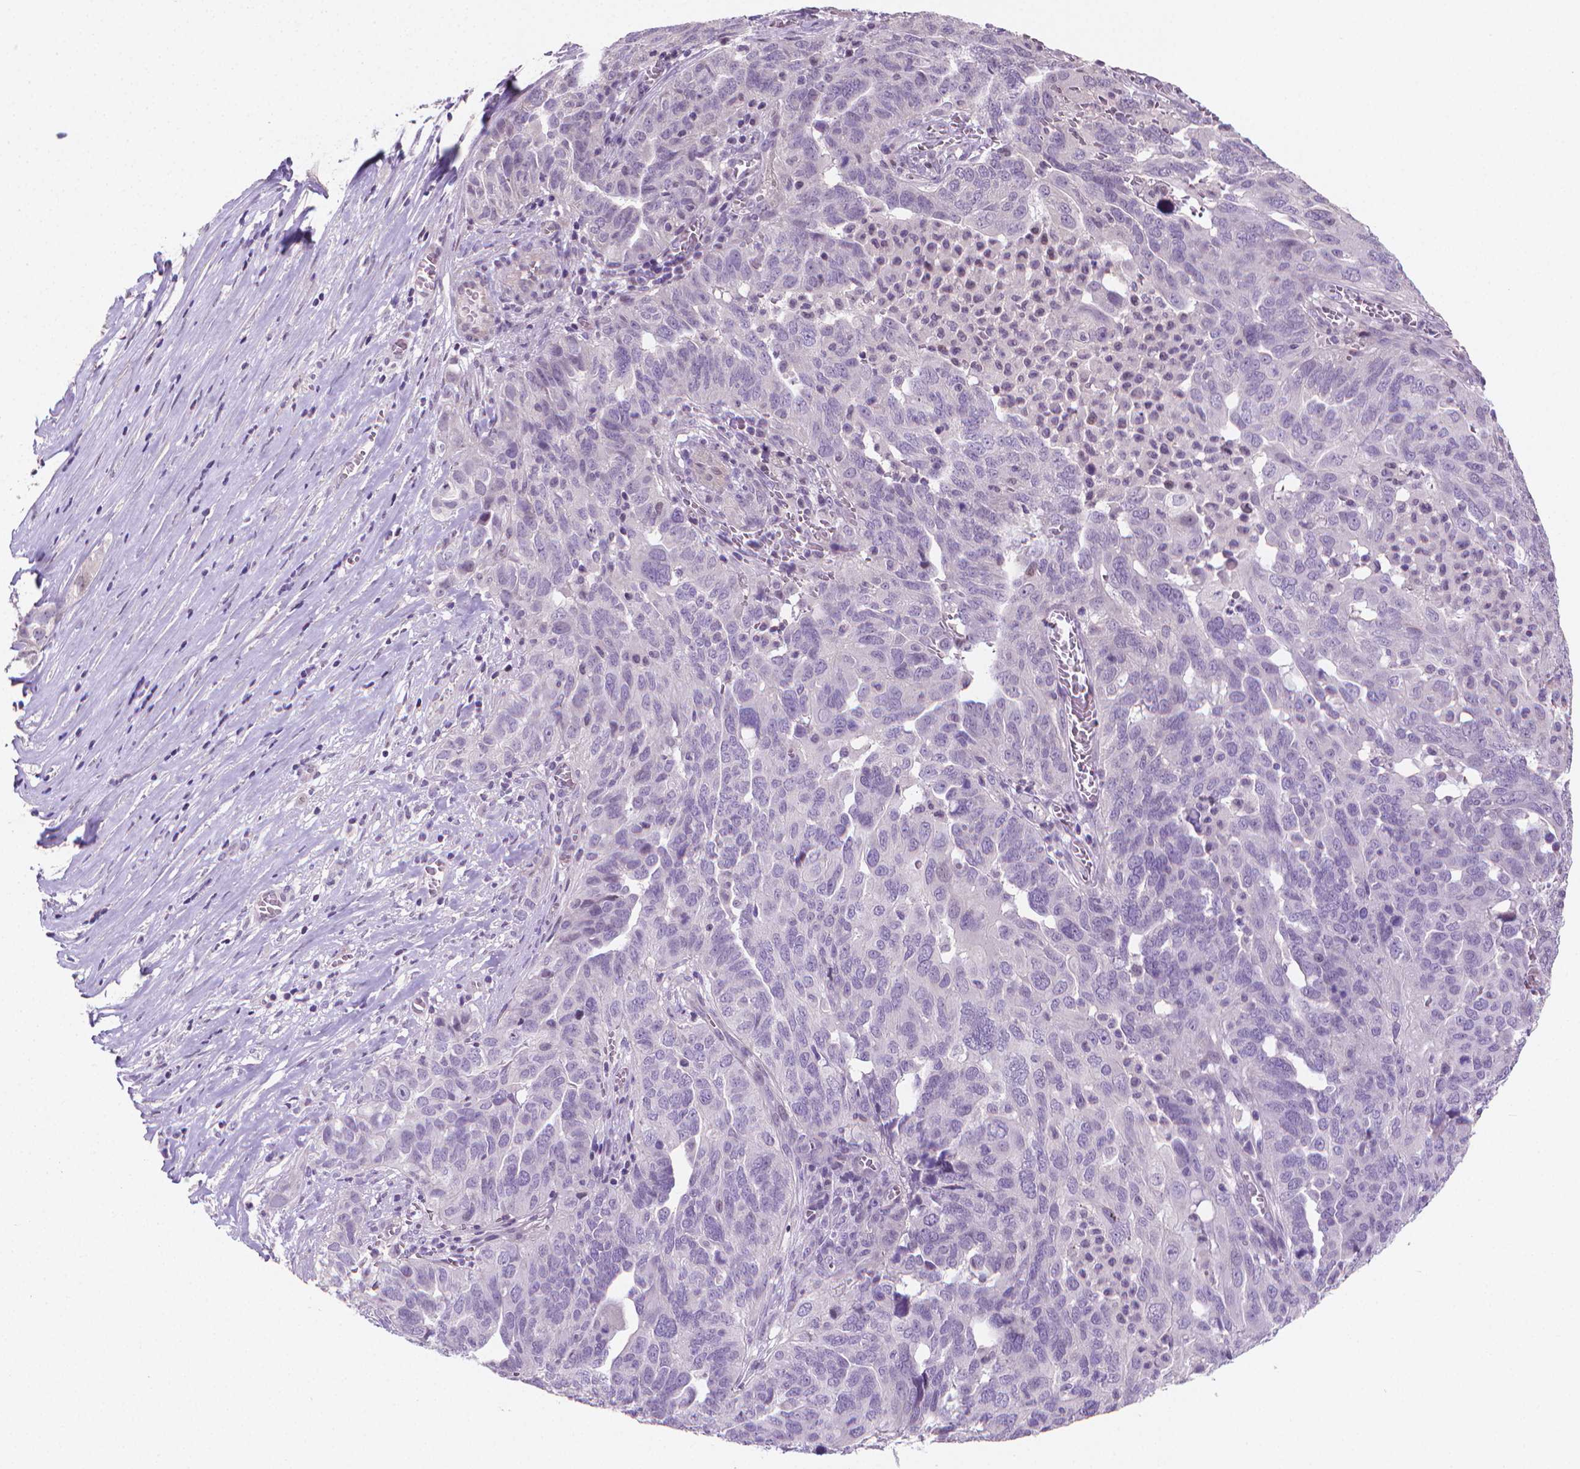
{"staining": {"intensity": "negative", "quantity": "none", "location": "none"}, "tissue": "ovarian cancer", "cell_type": "Tumor cells", "image_type": "cancer", "snomed": [{"axis": "morphology", "description": "Carcinoma, endometroid"}, {"axis": "topography", "description": "Soft tissue"}, {"axis": "topography", "description": "Ovary"}], "caption": "Histopathology image shows no protein positivity in tumor cells of ovarian cancer tissue.", "gene": "CLXN", "patient": {"sex": "female", "age": 52}}